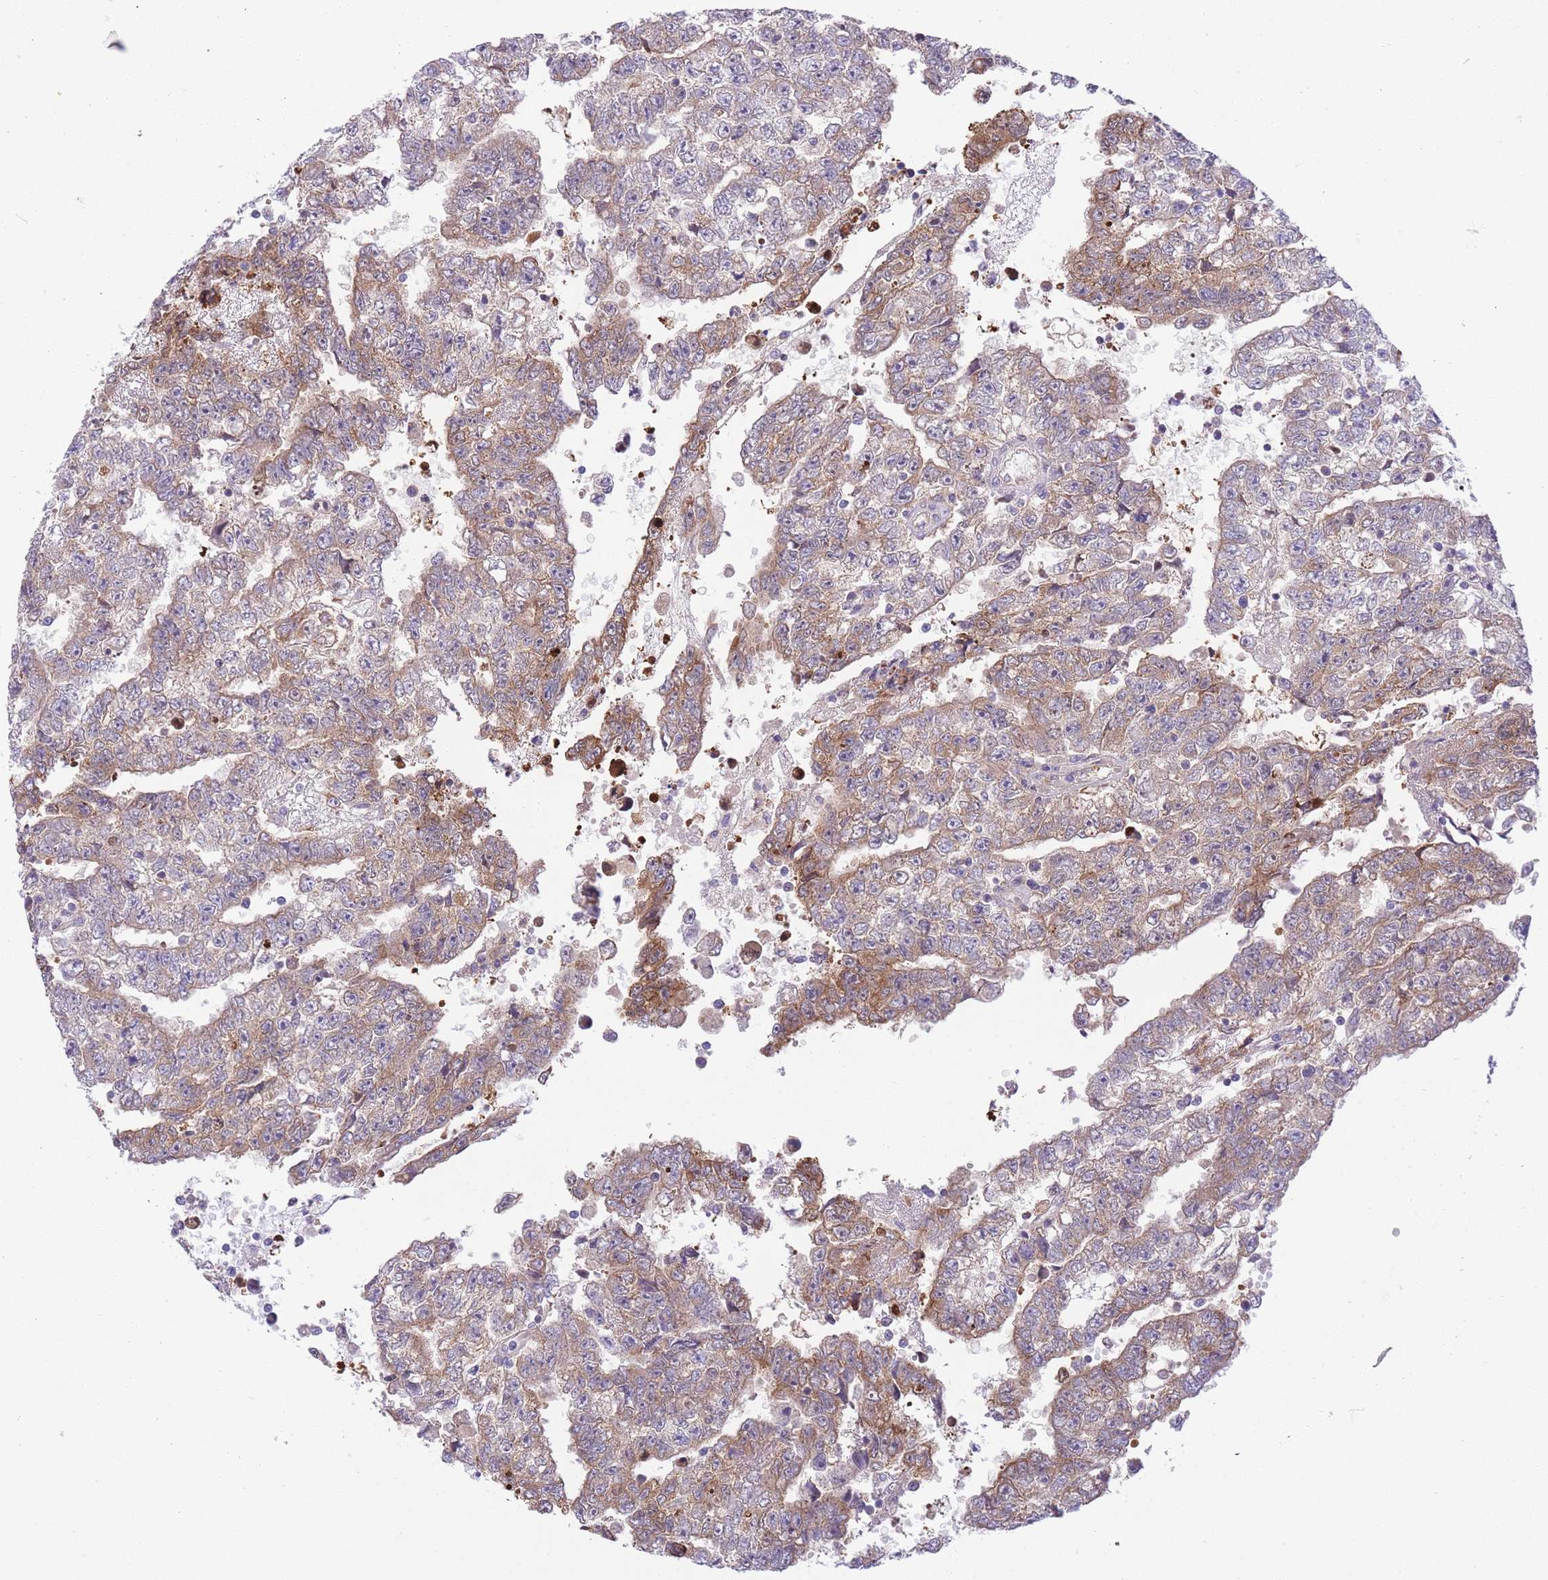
{"staining": {"intensity": "moderate", "quantity": "25%-75%", "location": "cytoplasmic/membranous"}, "tissue": "testis cancer", "cell_type": "Tumor cells", "image_type": "cancer", "snomed": [{"axis": "morphology", "description": "Carcinoma, Embryonal, NOS"}, {"axis": "topography", "description": "Testis"}], "caption": "Human embryonal carcinoma (testis) stained with a brown dye reveals moderate cytoplasmic/membranous positive expression in approximately 25%-75% of tumor cells.", "gene": "CHAC1", "patient": {"sex": "male", "age": 25}}